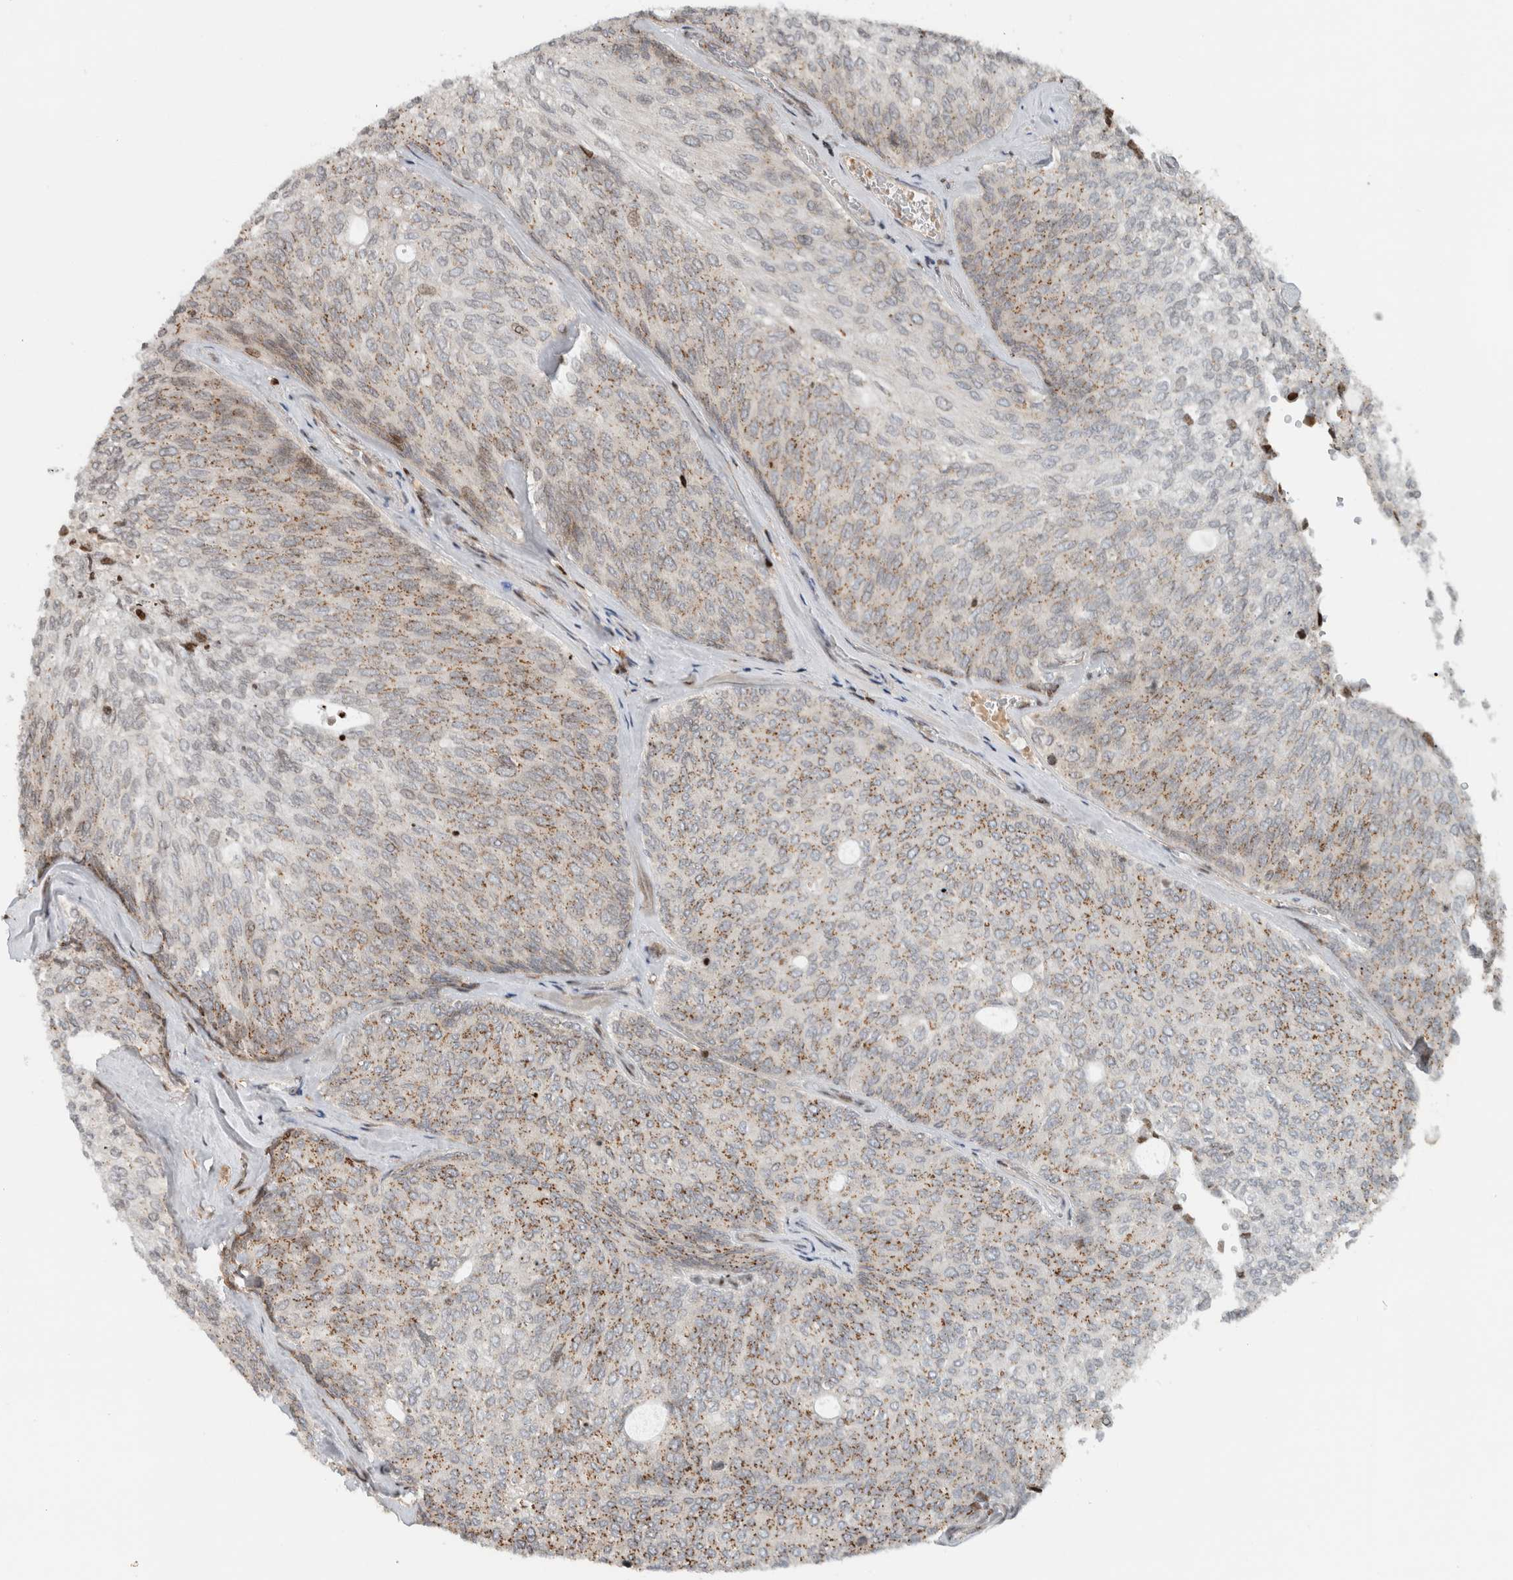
{"staining": {"intensity": "moderate", "quantity": "25%-75%", "location": "cytoplasmic/membranous,nuclear"}, "tissue": "urothelial cancer", "cell_type": "Tumor cells", "image_type": "cancer", "snomed": [{"axis": "morphology", "description": "Urothelial carcinoma, Low grade"}, {"axis": "topography", "description": "Urinary bladder"}], "caption": "Protein analysis of urothelial carcinoma (low-grade) tissue reveals moderate cytoplasmic/membranous and nuclear expression in approximately 25%-75% of tumor cells.", "gene": "GINS4", "patient": {"sex": "female", "age": 79}}